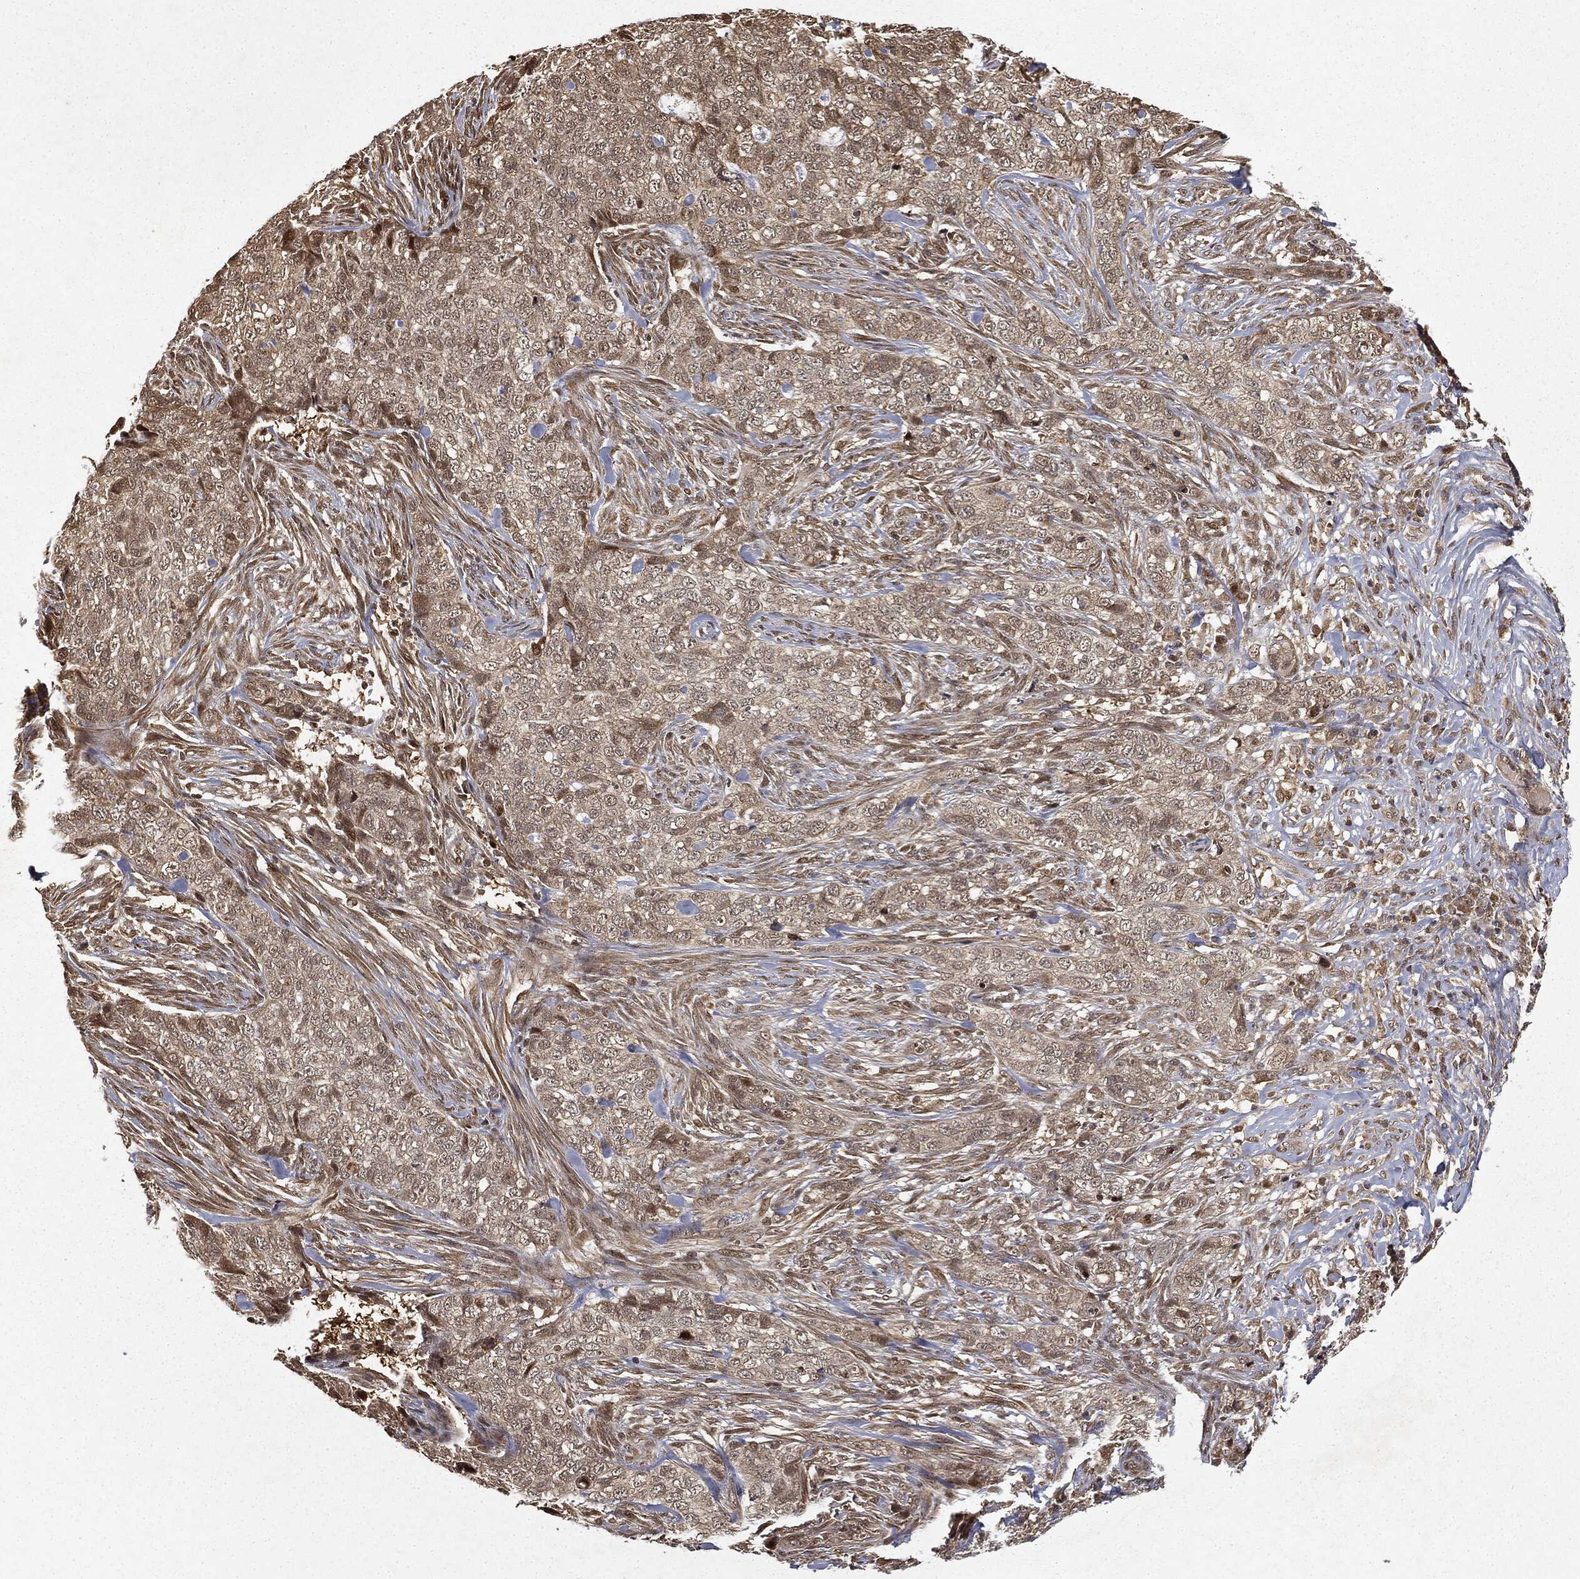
{"staining": {"intensity": "moderate", "quantity": "<25%", "location": "cytoplasmic/membranous,nuclear"}, "tissue": "skin cancer", "cell_type": "Tumor cells", "image_type": "cancer", "snomed": [{"axis": "morphology", "description": "Basal cell carcinoma"}, {"axis": "topography", "description": "Skin"}], "caption": "Brown immunohistochemical staining in human skin basal cell carcinoma exhibits moderate cytoplasmic/membranous and nuclear expression in about <25% of tumor cells.", "gene": "ZNHIT6", "patient": {"sex": "female", "age": 69}}